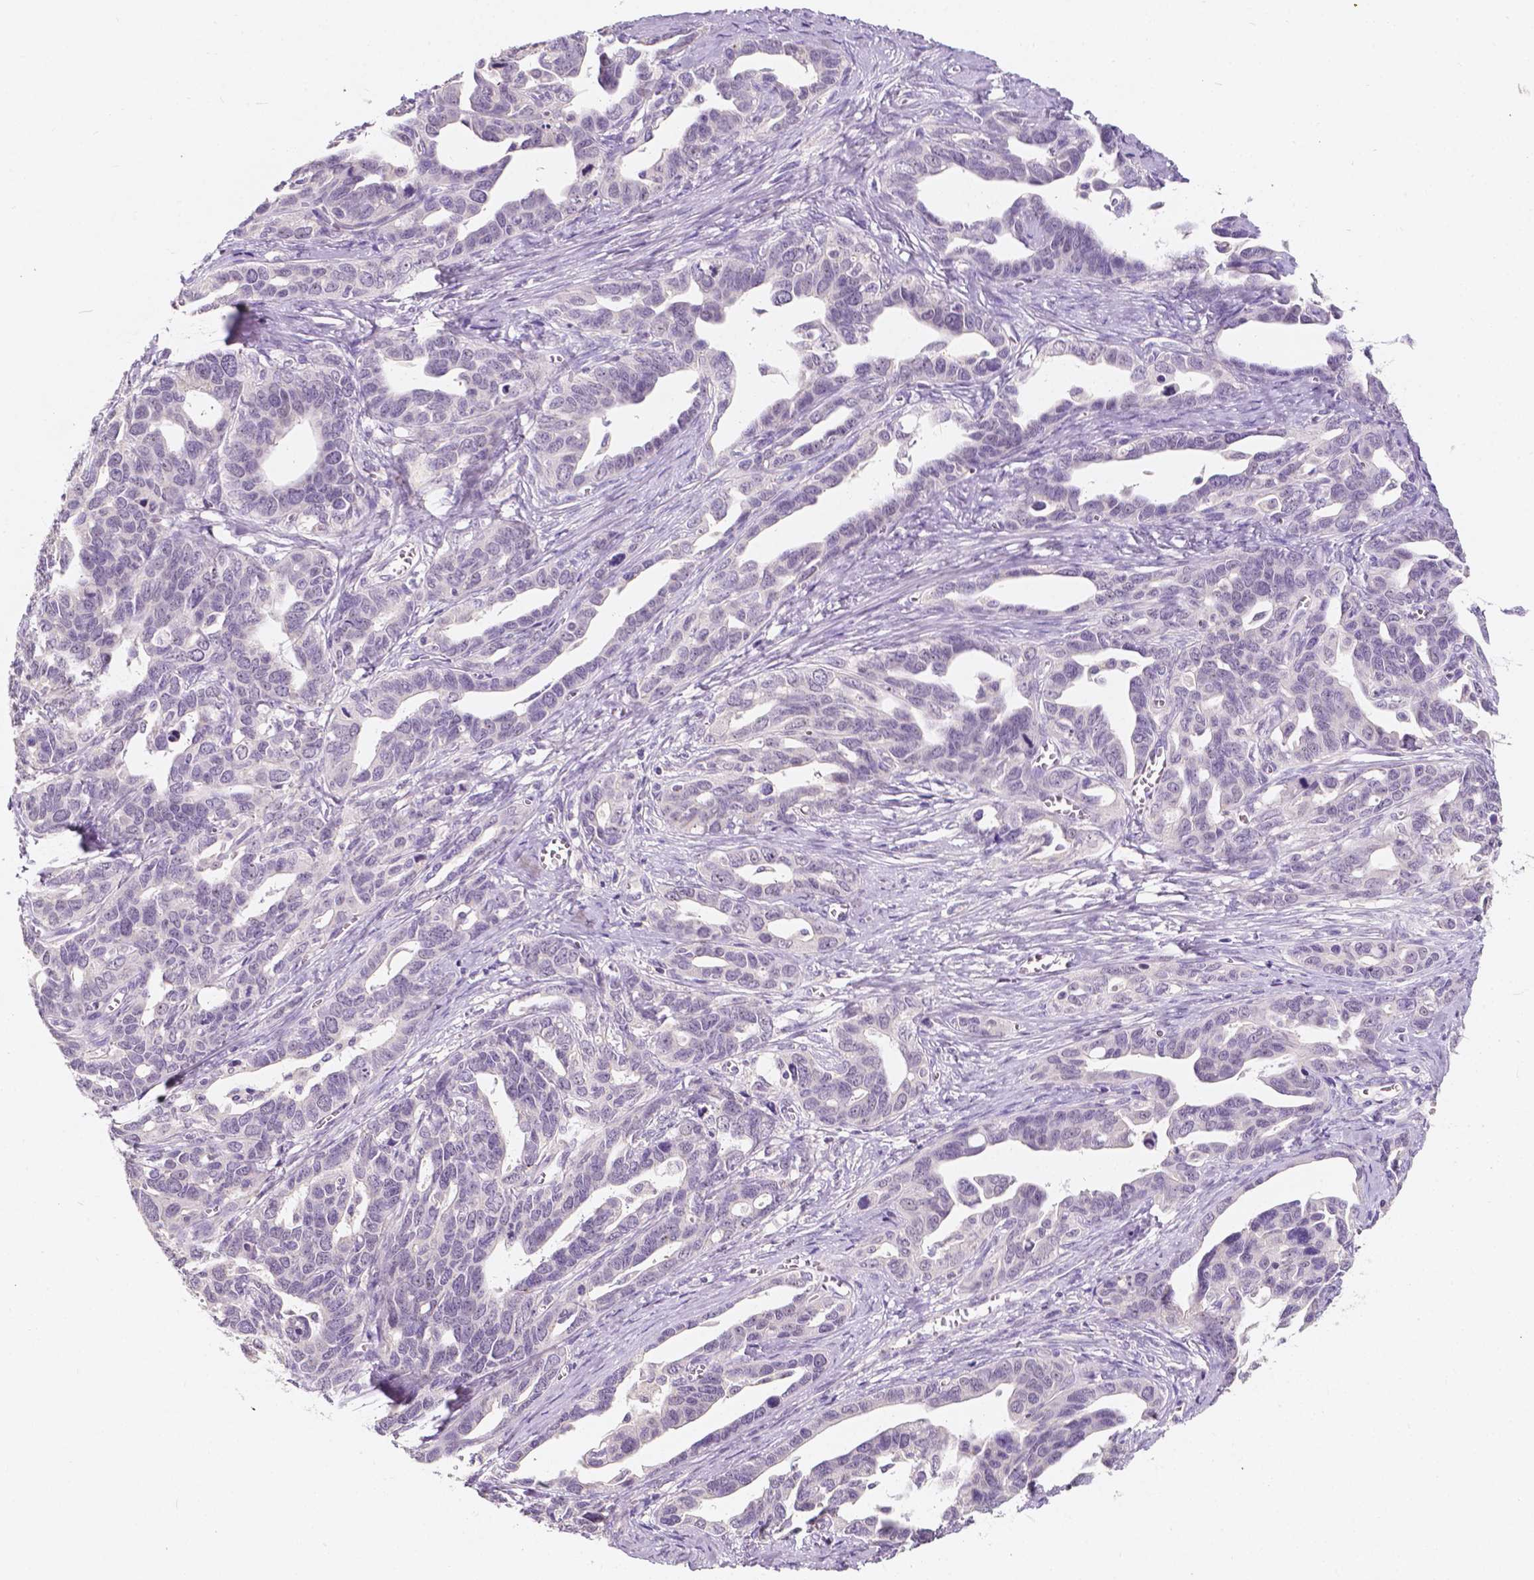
{"staining": {"intensity": "negative", "quantity": "none", "location": "none"}, "tissue": "ovarian cancer", "cell_type": "Tumor cells", "image_type": "cancer", "snomed": [{"axis": "morphology", "description": "Cystadenocarcinoma, serous, NOS"}, {"axis": "topography", "description": "Ovary"}], "caption": "Serous cystadenocarcinoma (ovarian) stained for a protein using immunohistochemistry (IHC) reveals no staining tumor cells.", "gene": "SIRT2", "patient": {"sex": "female", "age": 69}}